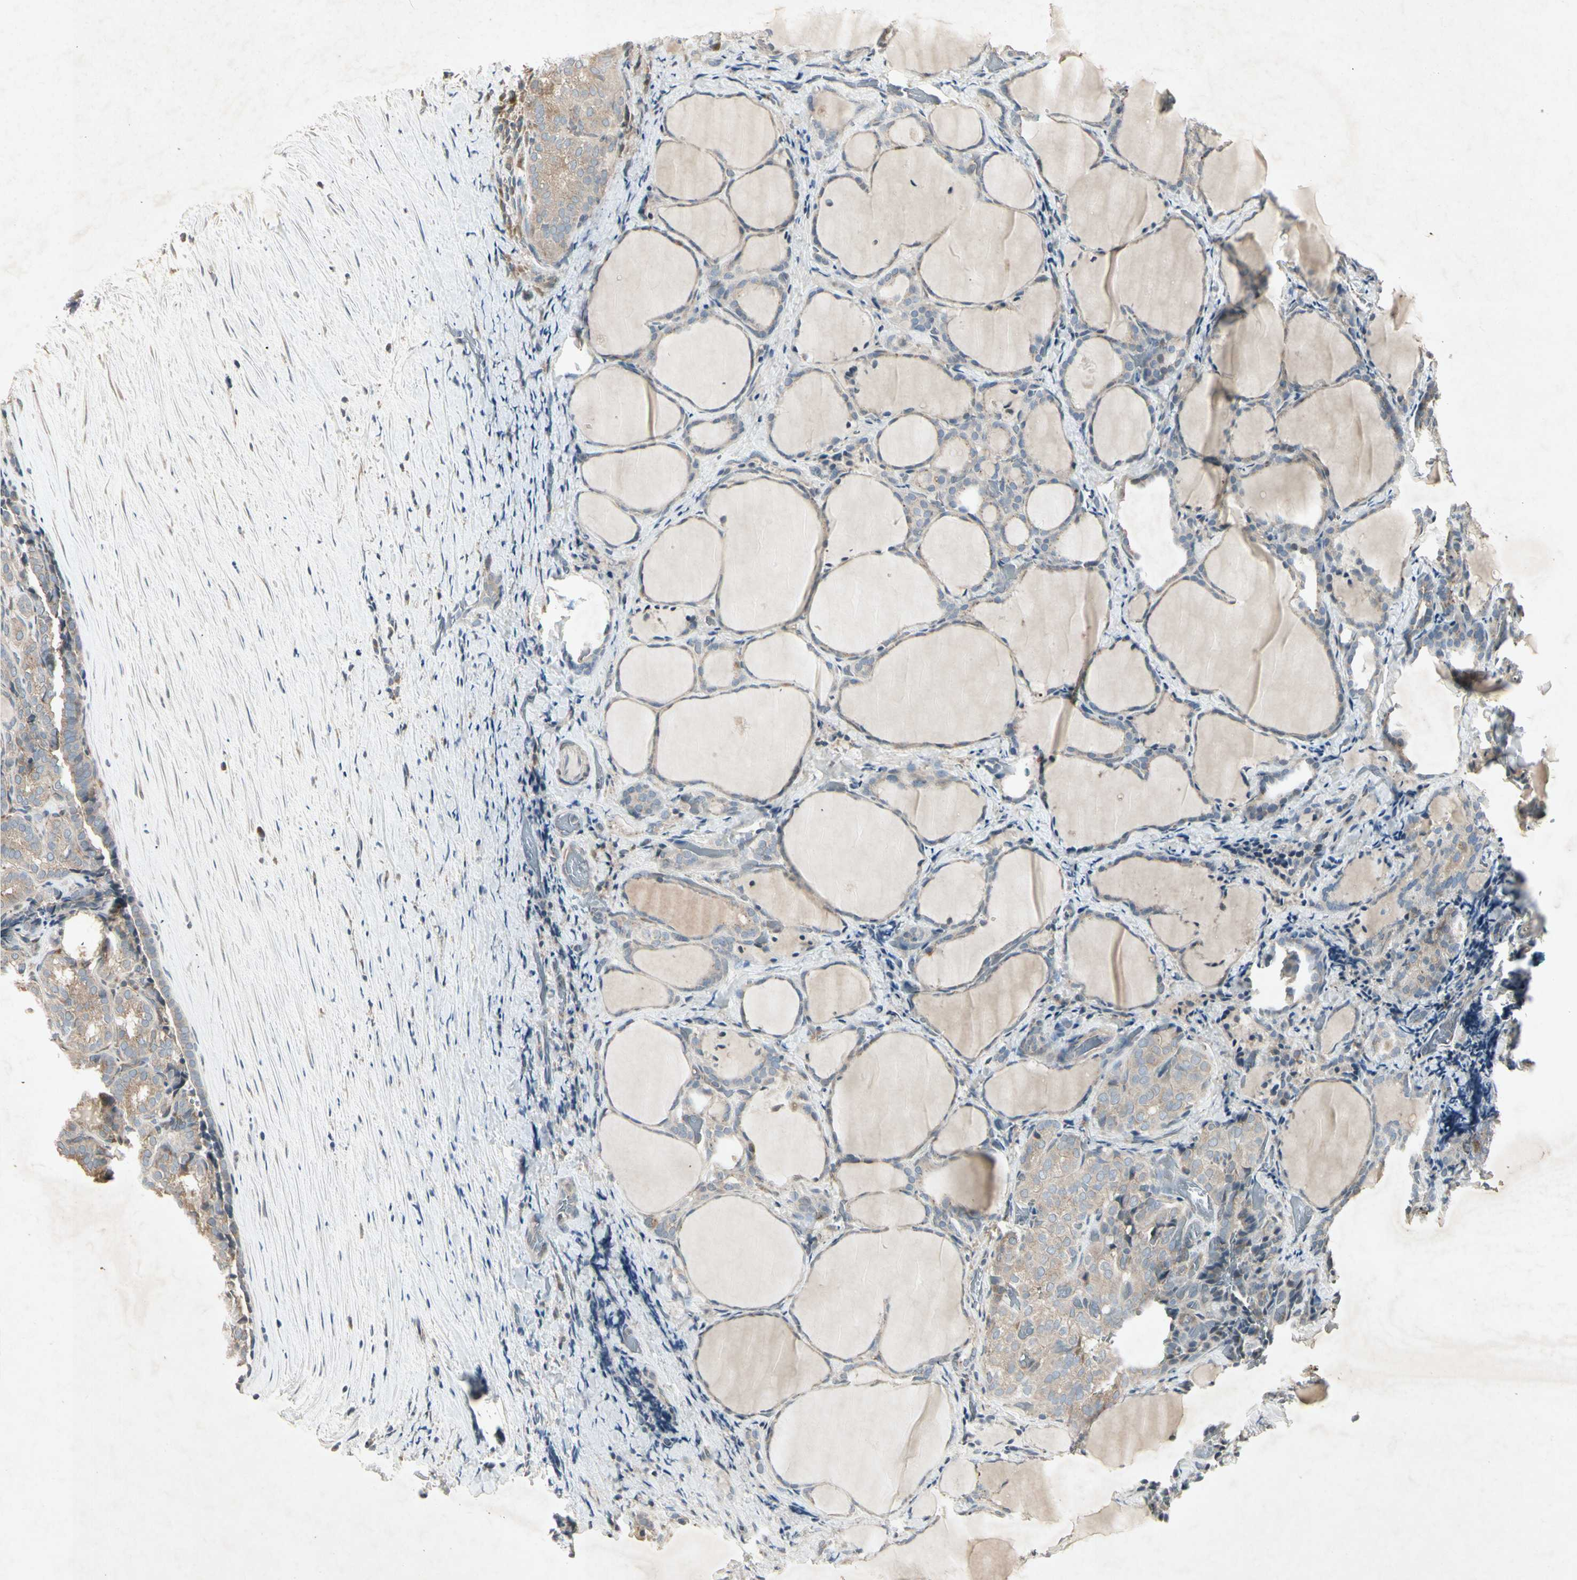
{"staining": {"intensity": "weak", "quantity": ">75%", "location": "cytoplasmic/membranous"}, "tissue": "thyroid cancer", "cell_type": "Tumor cells", "image_type": "cancer", "snomed": [{"axis": "morphology", "description": "Normal tissue, NOS"}, {"axis": "morphology", "description": "Papillary adenocarcinoma, NOS"}, {"axis": "topography", "description": "Thyroid gland"}], "caption": "Approximately >75% of tumor cells in human thyroid papillary adenocarcinoma display weak cytoplasmic/membranous protein positivity as visualized by brown immunohistochemical staining.", "gene": "TEK", "patient": {"sex": "female", "age": 30}}